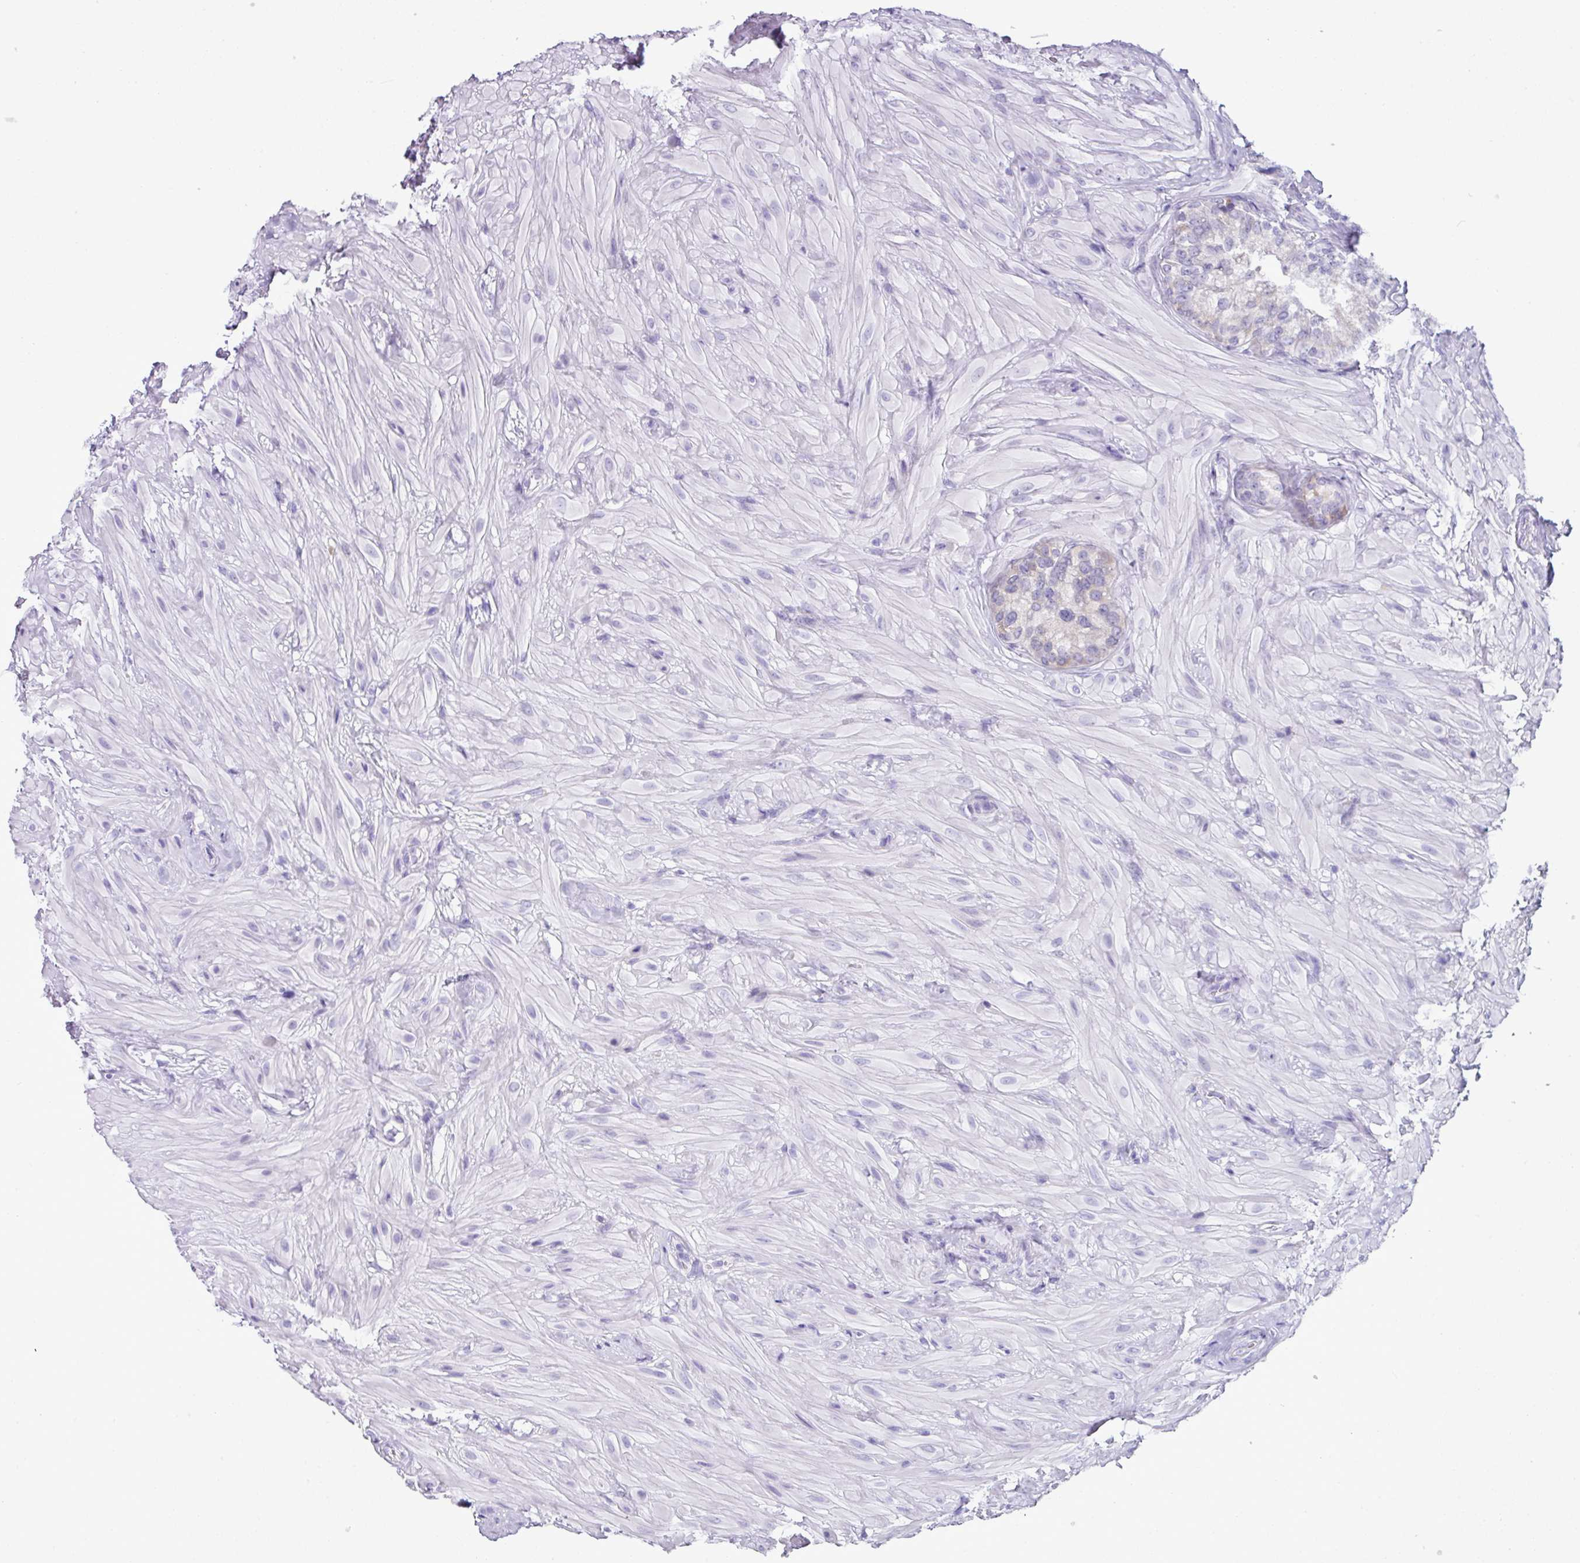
{"staining": {"intensity": "negative", "quantity": "none", "location": "none"}, "tissue": "seminal vesicle", "cell_type": "Glandular cells", "image_type": "normal", "snomed": [{"axis": "morphology", "description": "Normal tissue, NOS"}, {"axis": "topography", "description": "Seminal veicle"}], "caption": "This is an immunohistochemistry photomicrograph of benign human seminal vesicle. There is no positivity in glandular cells.", "gene": "RGS21", "patient": {"sex": "male", "age": 60}}